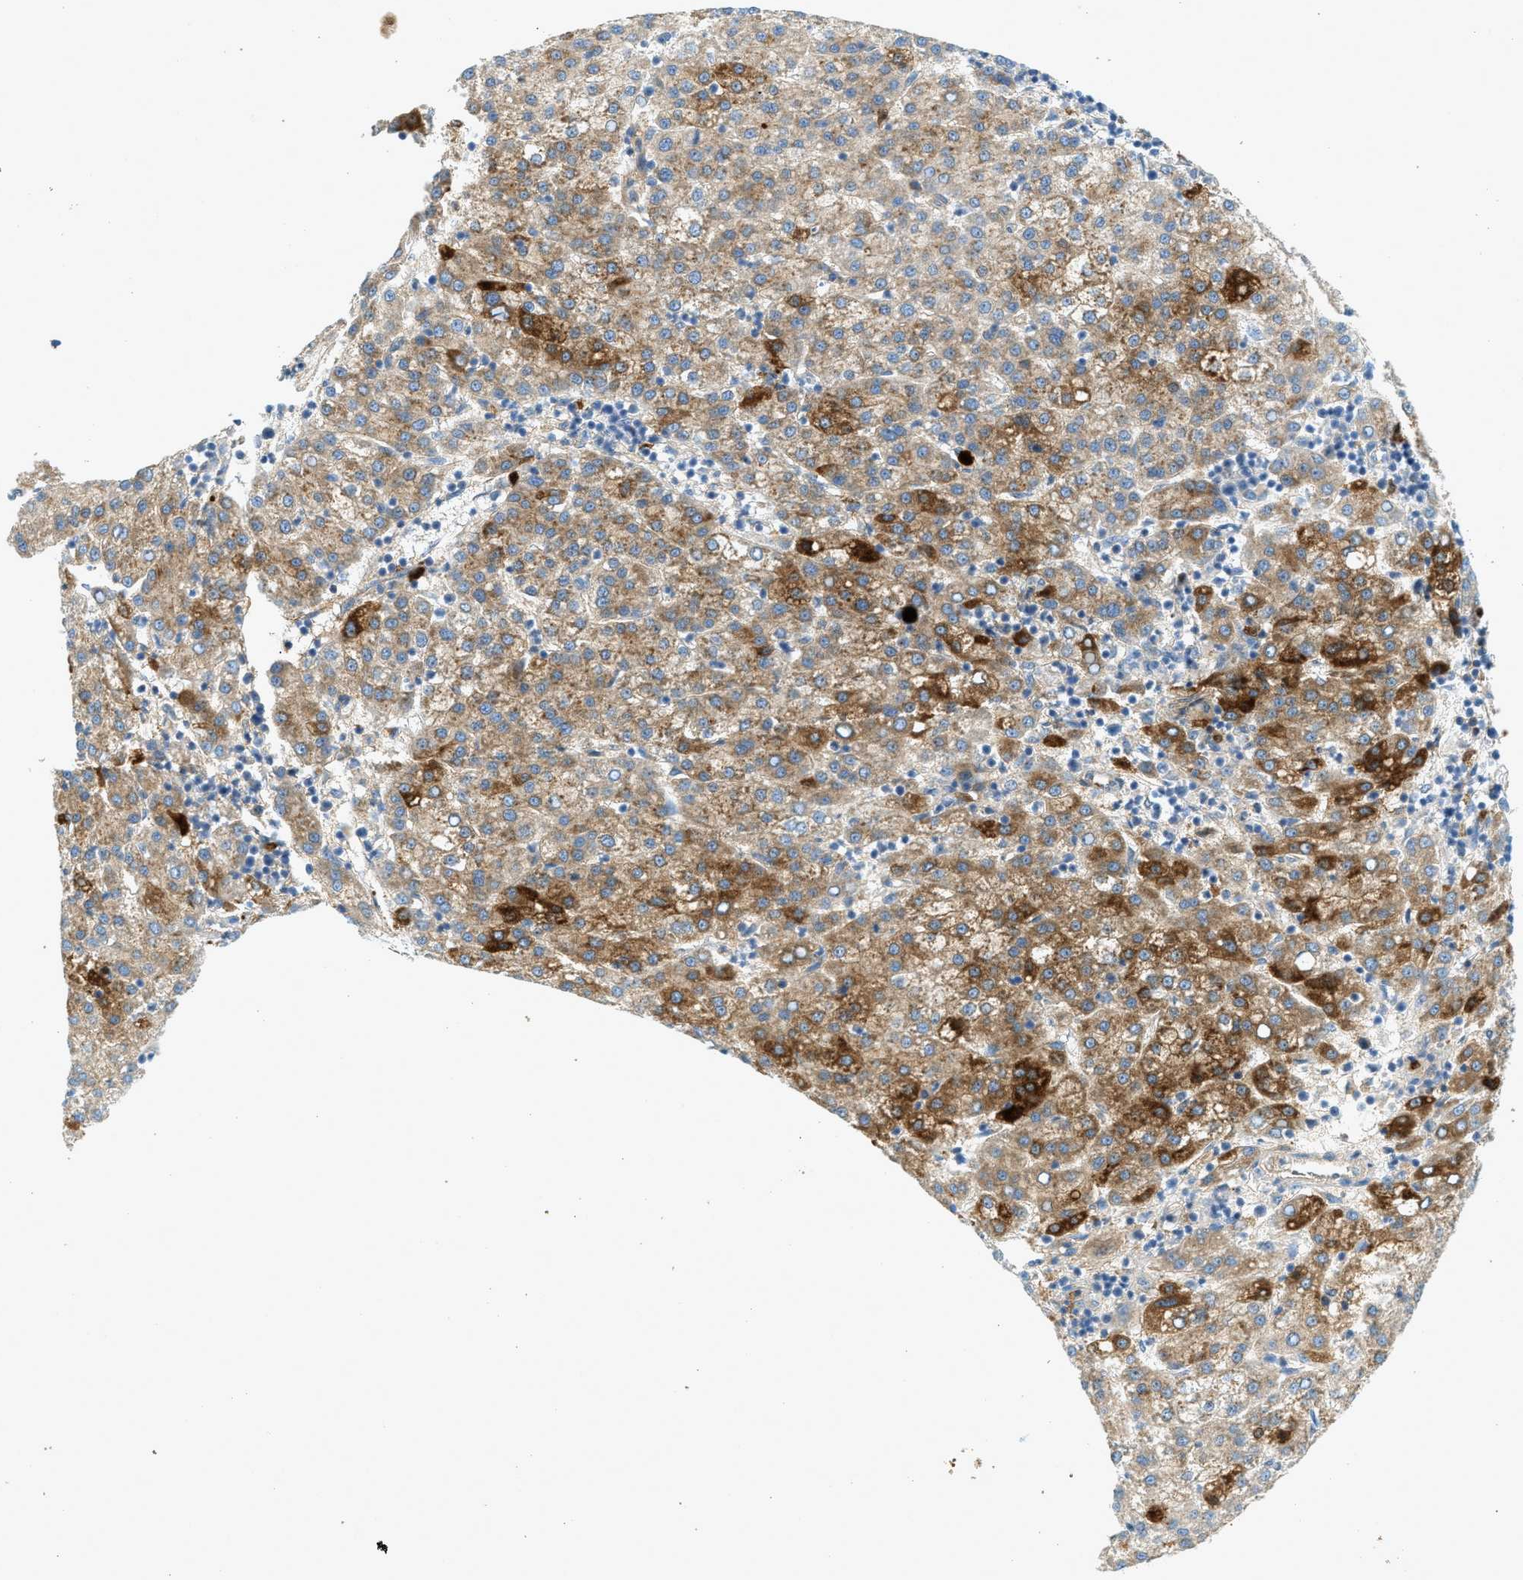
{"staining": {"intensity": "moderate", "quantity": ">75%", "location": "cytoplasmic/membranous"}, "tissue": "liver cancer", "cell_type": "Tumor cells", "image_type": "cancer", "snomed": [{"axis": "morphology", "description": "Carcinoma, Hepatocellular, NOS"}, {"axis": "topography", "description": "Liver"}], "caption": "Liver hepatocellular carcinoma was stained to show a protein in brown. There is medium levels of moderate cytoplasmic/membranous staining in approximately >75% of tumor cells. (DAB = brown stain, brightfield microscopy at high magnification).", "gene": "F2", "patient": {"sex": "female", "age": 58}}